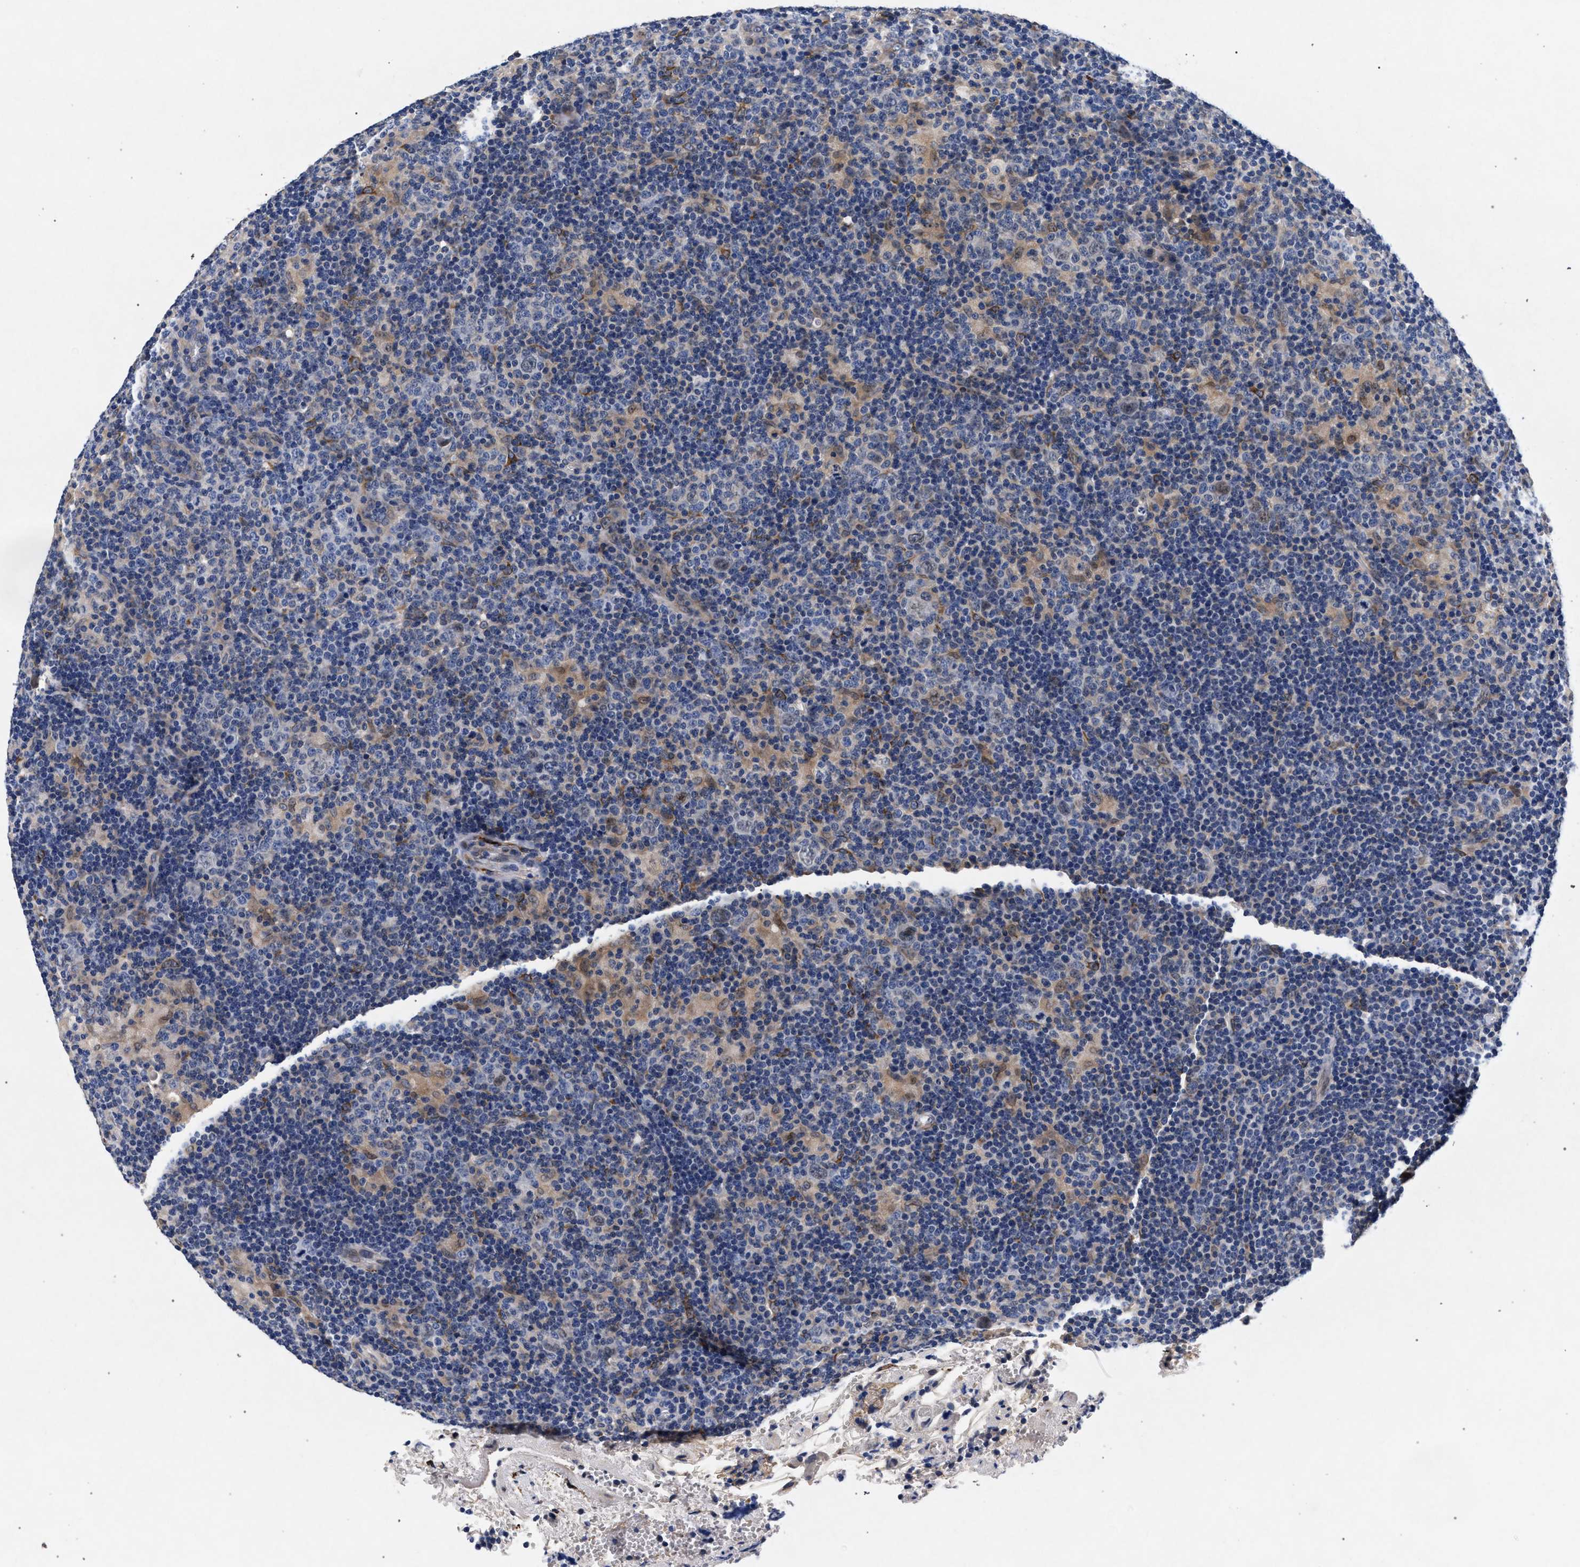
{"staining": {"intensity": "weak", "quantity": "<25%", "location": "cytoplasmic/membranous"}, "tissue": "lymphoma", "cell_type": "Tumor cells", "image_type": "cancer", "snomed": [{"axis": "morphology", "description": "Hodgkin's disease, NOS"}, {"axis": "topography", "description": "Lymph node"}], "caption": "Tumor cells are negative for brown protein staining in Hodgkin's disease. The staining is performed using DAB (3,3'-diaminobenzidine) brown chromogen with nuclei counter-stained in using hematoxylin.", "gene": "NEK7", "patient": {"sex": "female", "age": 57}}